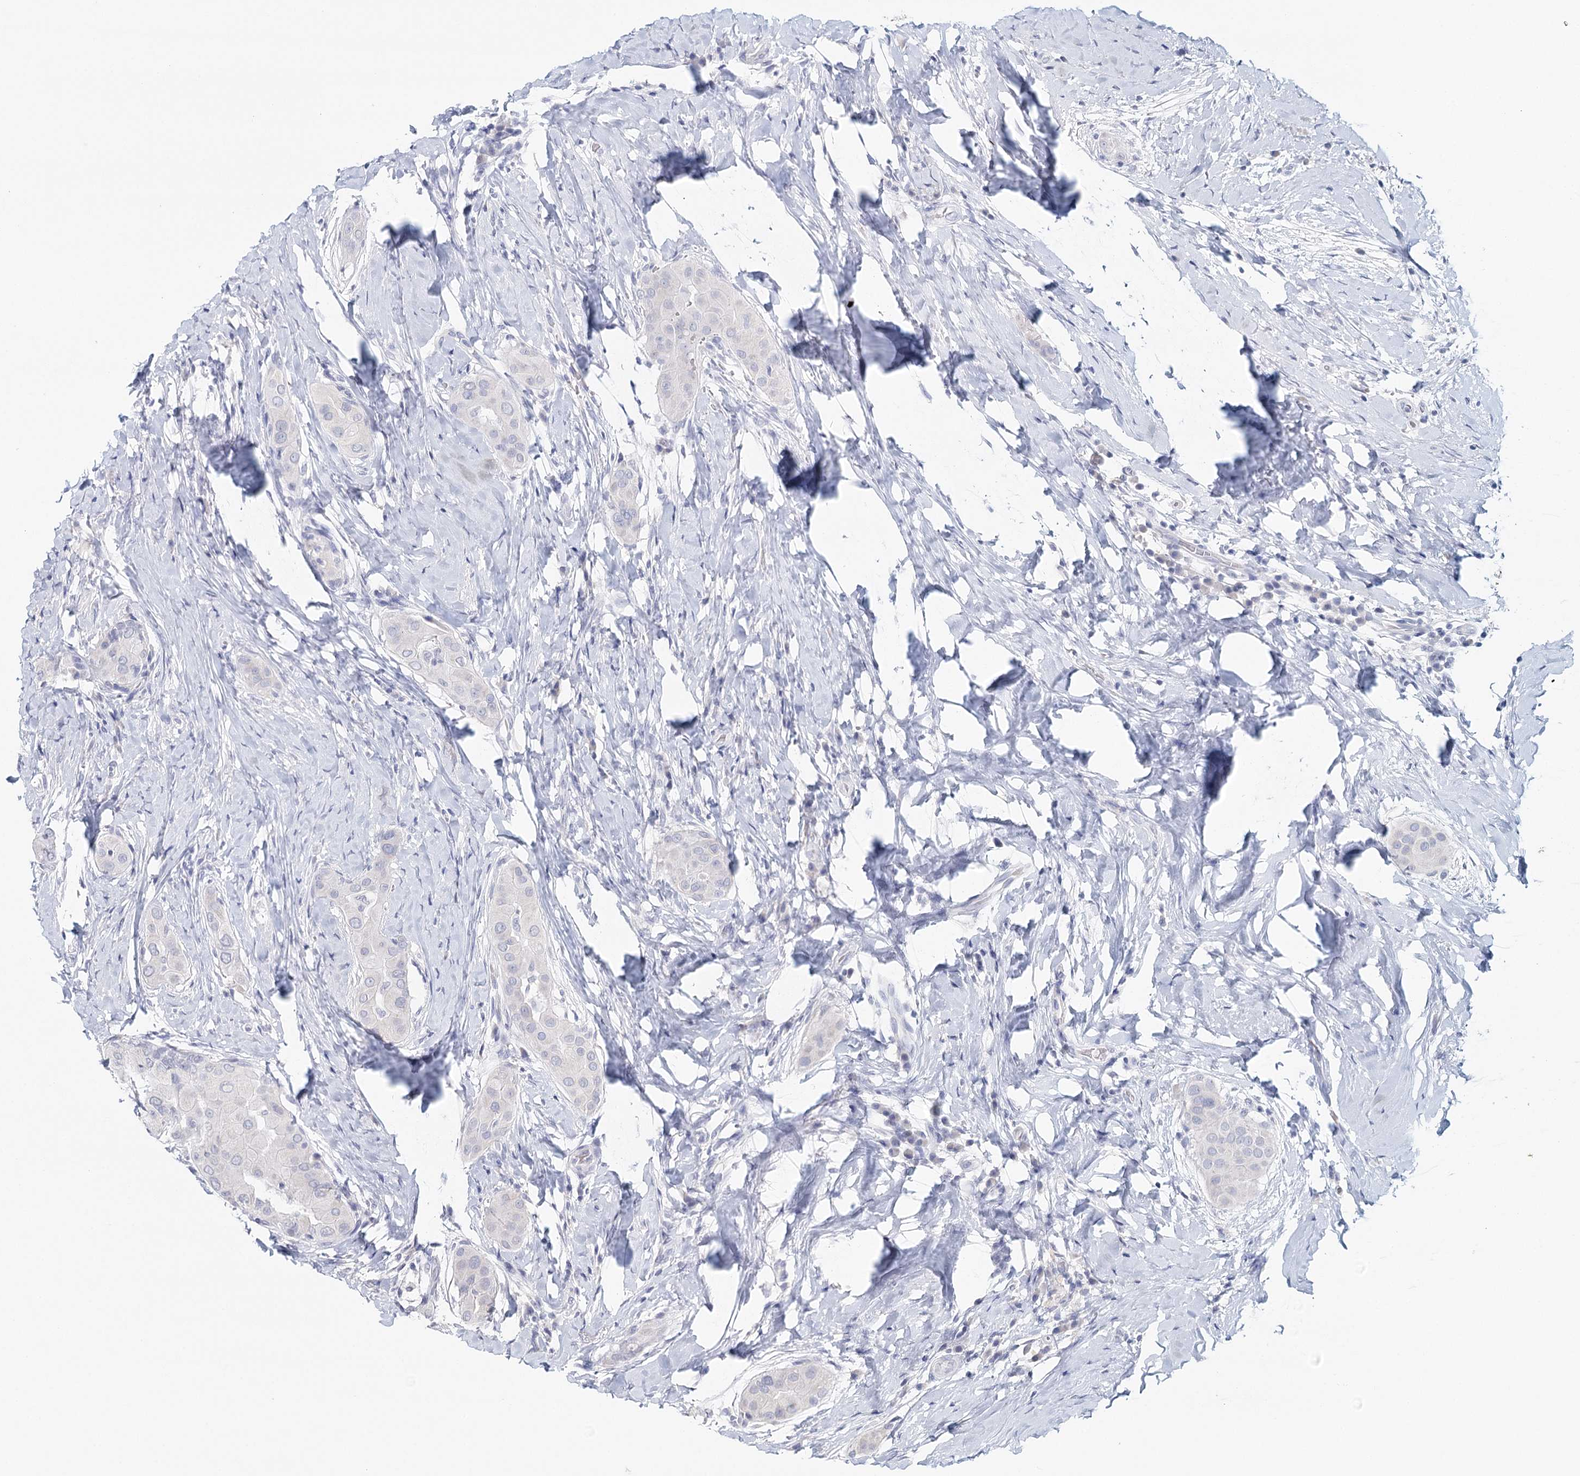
{"staining": {"intensity": "negative", "quantity": "none", "location": "none"}, "tissue": "thyroid cancer", "cell_type": "Tumor cells", "image_type": "cancer", "snomed": [{"axis": "morphology", "description": "Papillary adenocarcinoma, NOS"}, {"axis": "topography", "description": "Thyroid gland"}], "caption": "Tumor cells show no significant staining in thyroid cancer (papillary adenocarcinoma).", "gene": "HSPA4L", "patient": {"sex": "male", "age": 33}}